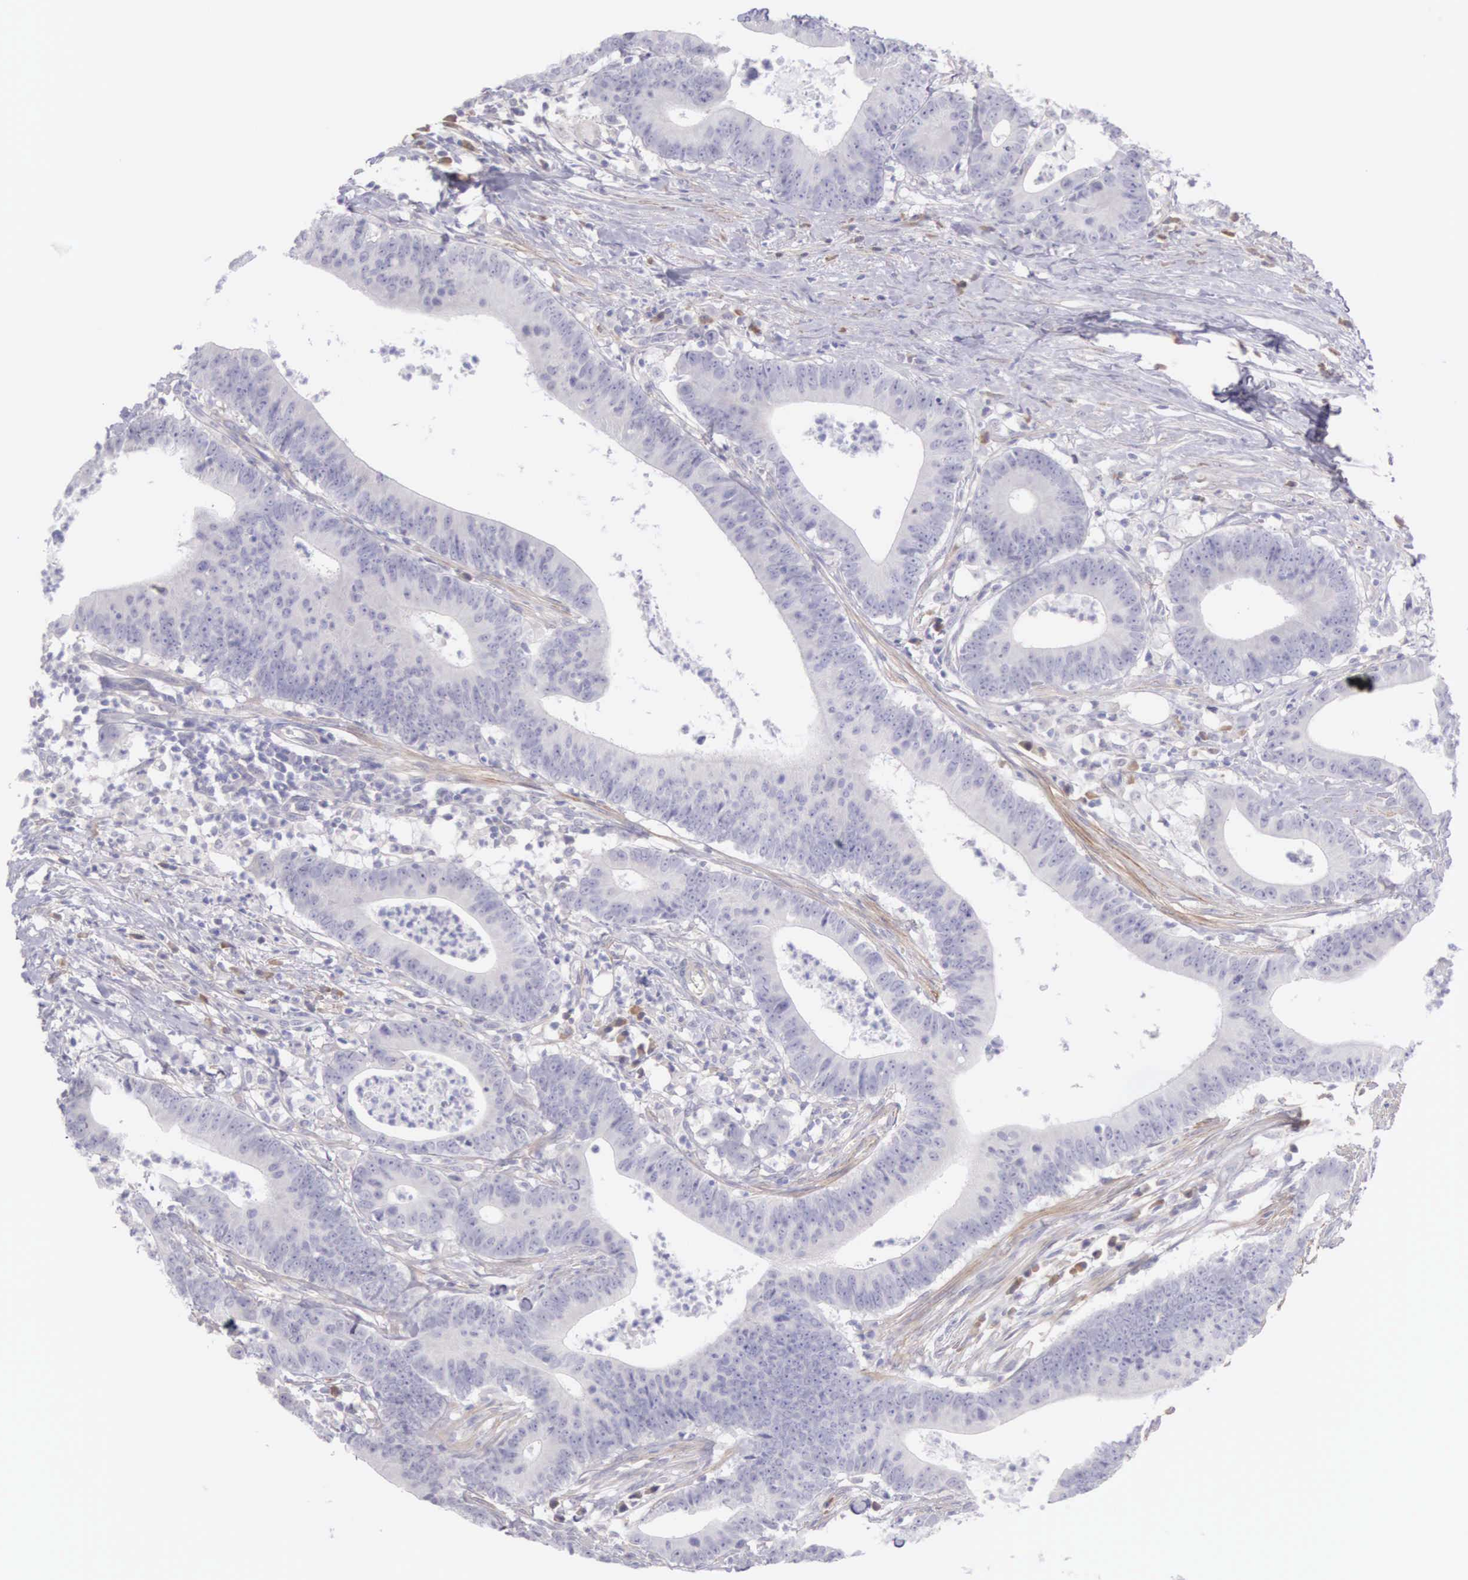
{"staining": {"intensity": "negative", "quantity": "none", "location": "none"}, "tissue": "colorectal cancer", "cell_type": "Tumor cells", "image_type": "cancer", "snomed": [{"axis": "morphology", "description": "Adenocarcinoma, NOS"}, {"axis": "topography", "description": "Colon"}], "caption": "High magnification brightfield microscopy of adenocarcinoma (colorectal) stained with DAB (3,3'-diaminobenzidine) (brown) and counterstained with hematoxylin (blue): tumor cells show no significant positivity.", "gene": "ARFGAP3", "patient": {"sex": "male", "age": 55}}